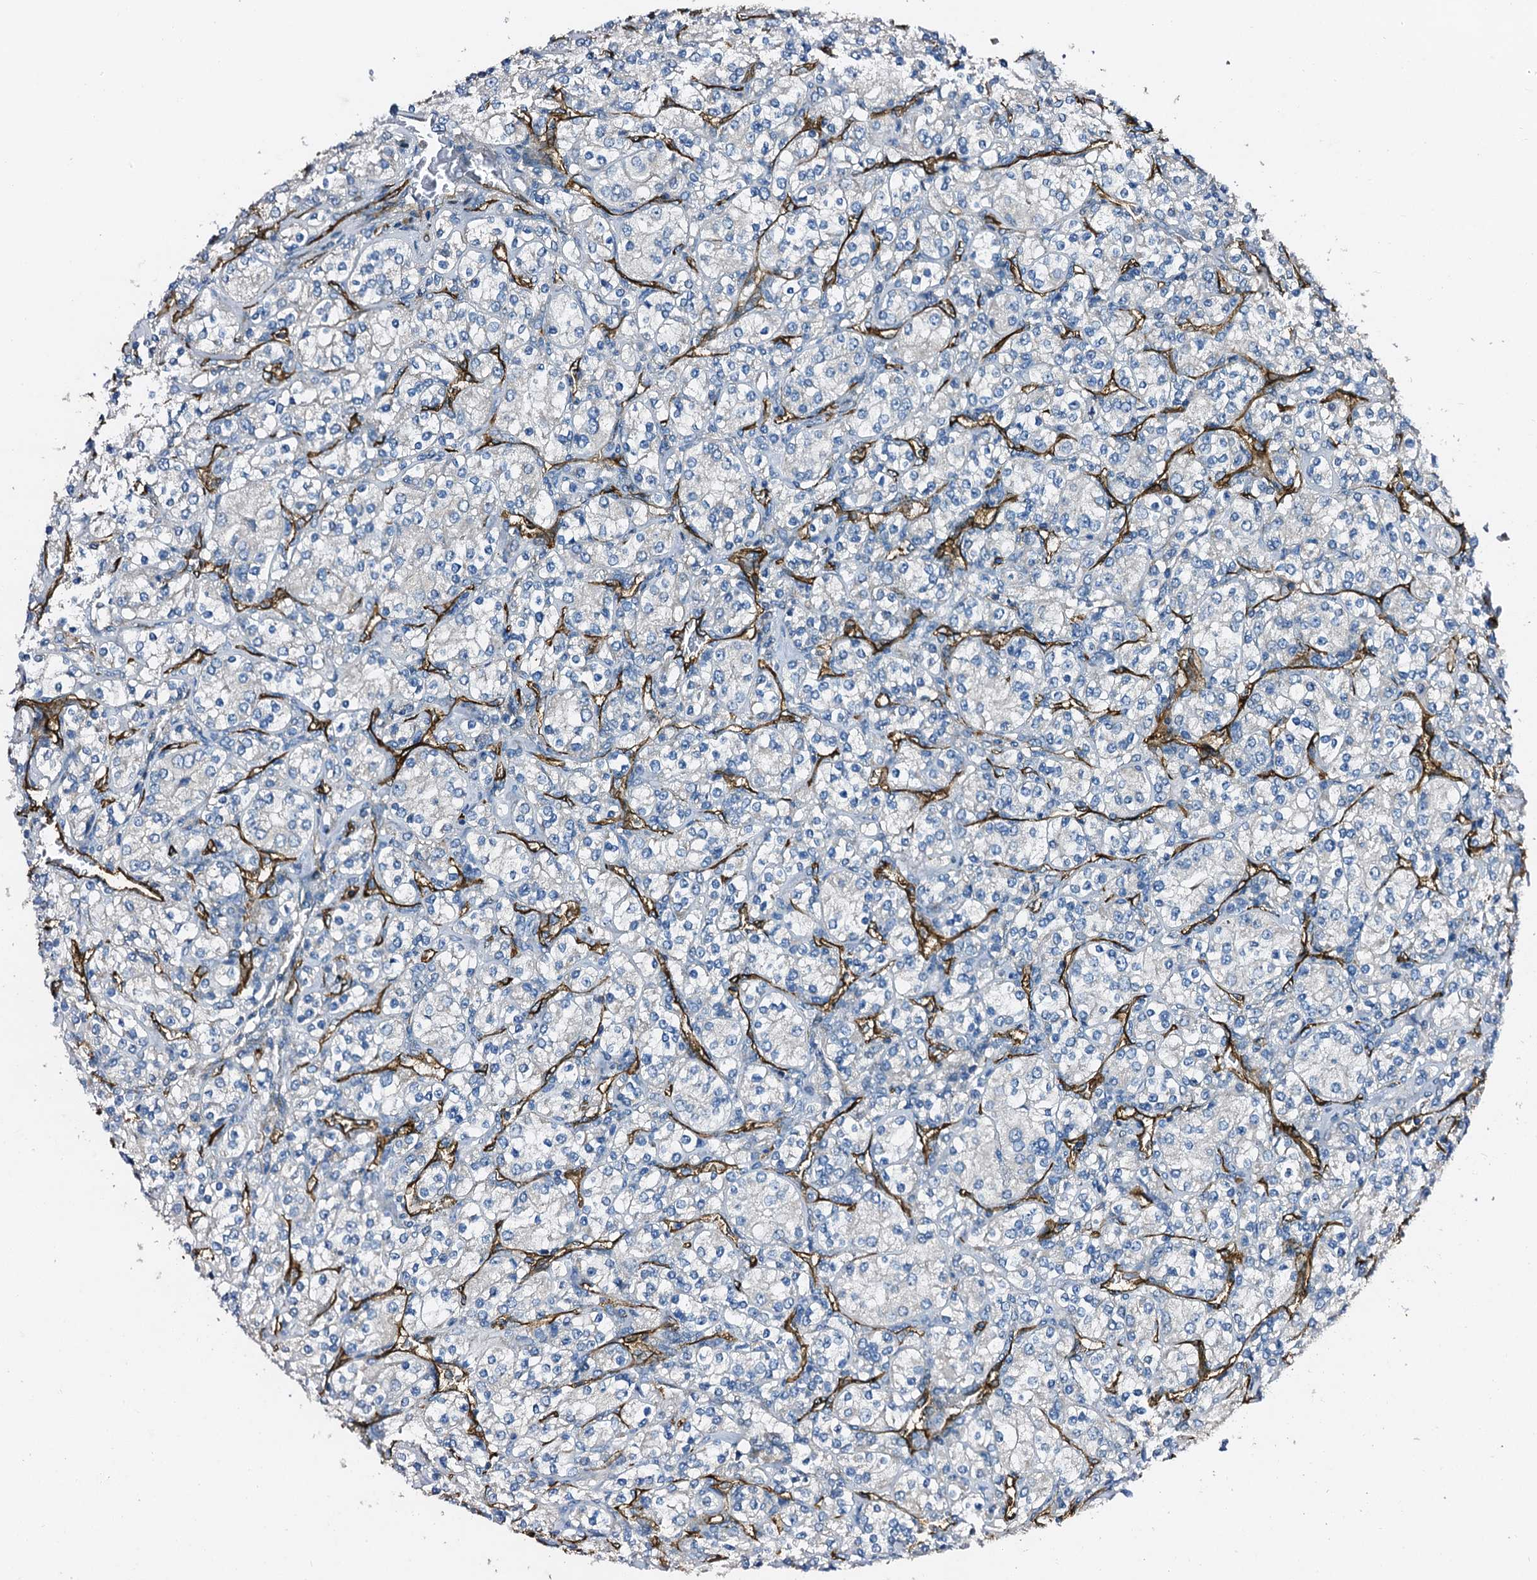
{"staining": {"intensity": "negative", "quantity": "none", "location": "none"}, "tissue": "renal cancer", "cell_type": "Tumor cells", "image_type": "cancer", "snomed": [{"axis": "morphology", "description": "Adenocarcinoma, NOS"}, {"axis": "topography", "description": "Kidney"}], "caption": "Tumor cells show no significant protein staining in renal cancer.", "gene": "DBX1", "patient": {"sex": "male", "age": 77}}